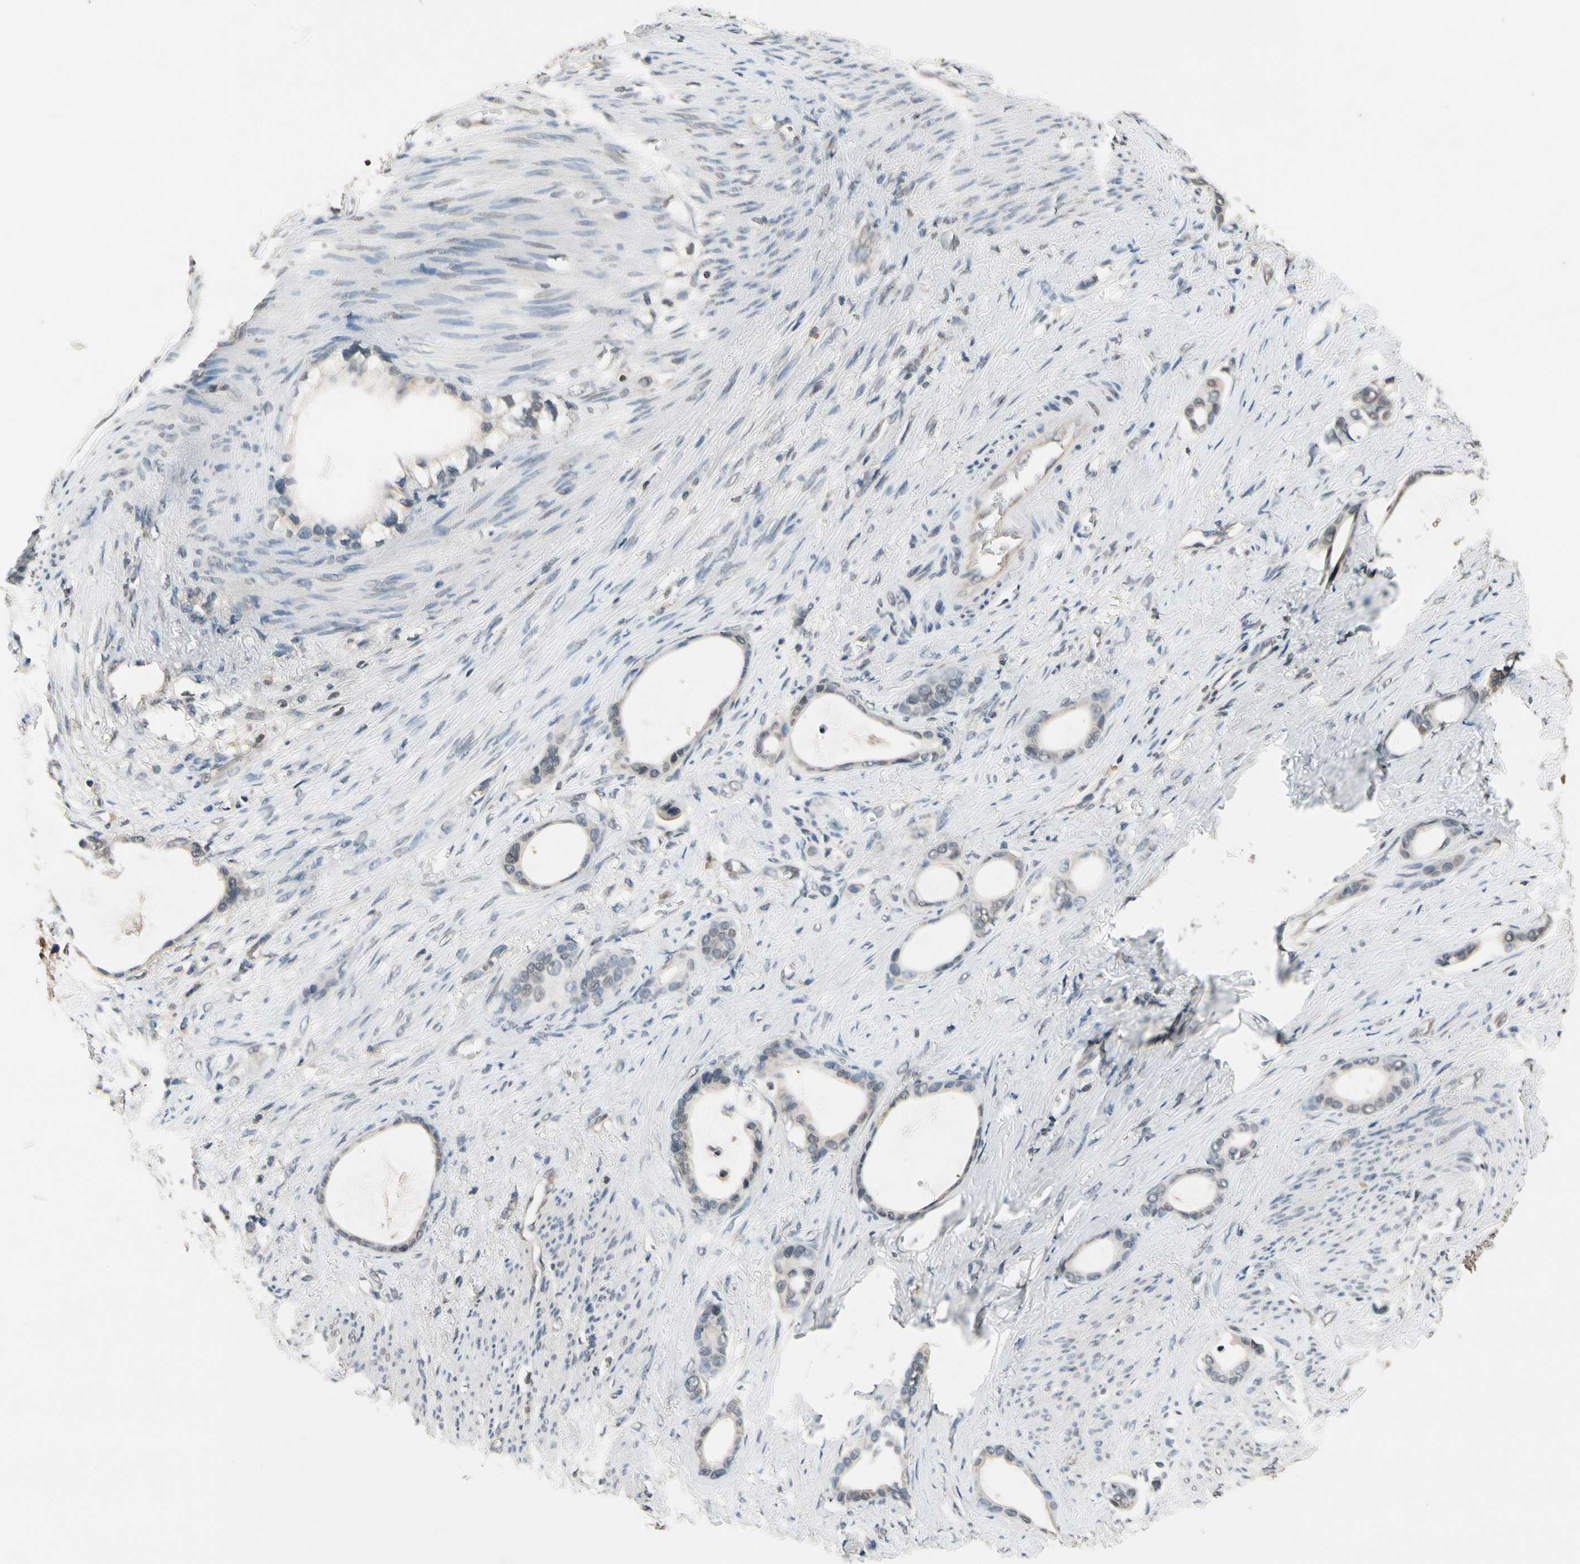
{"staining": {"intensity": "weak", "quantity": "25%-75%", "location": "cytoplasmic/membranous"}, "tissue": "stomach cancer", "cell_type": "Tumor cells", "image_type": "cancer", "snomed": [{"axis": "morphology", "description": "Adenocarcinoma, NOS"}, {"axis": "topography", "description": "Stomach"}], "caption": "Immunohistochemistry (IHC) photomicrograph of neoplastic tissue: human stomach adenocarcinoma stained using immunohistochemistry displays low levels of weak protein expression localized specifically in the cytoplasmic/membranous of tumor cells, appearing as a cytoplasmic/membranous brown color.", "gene": "GCLC", "patient": {"sex": "female", "age": 75}}